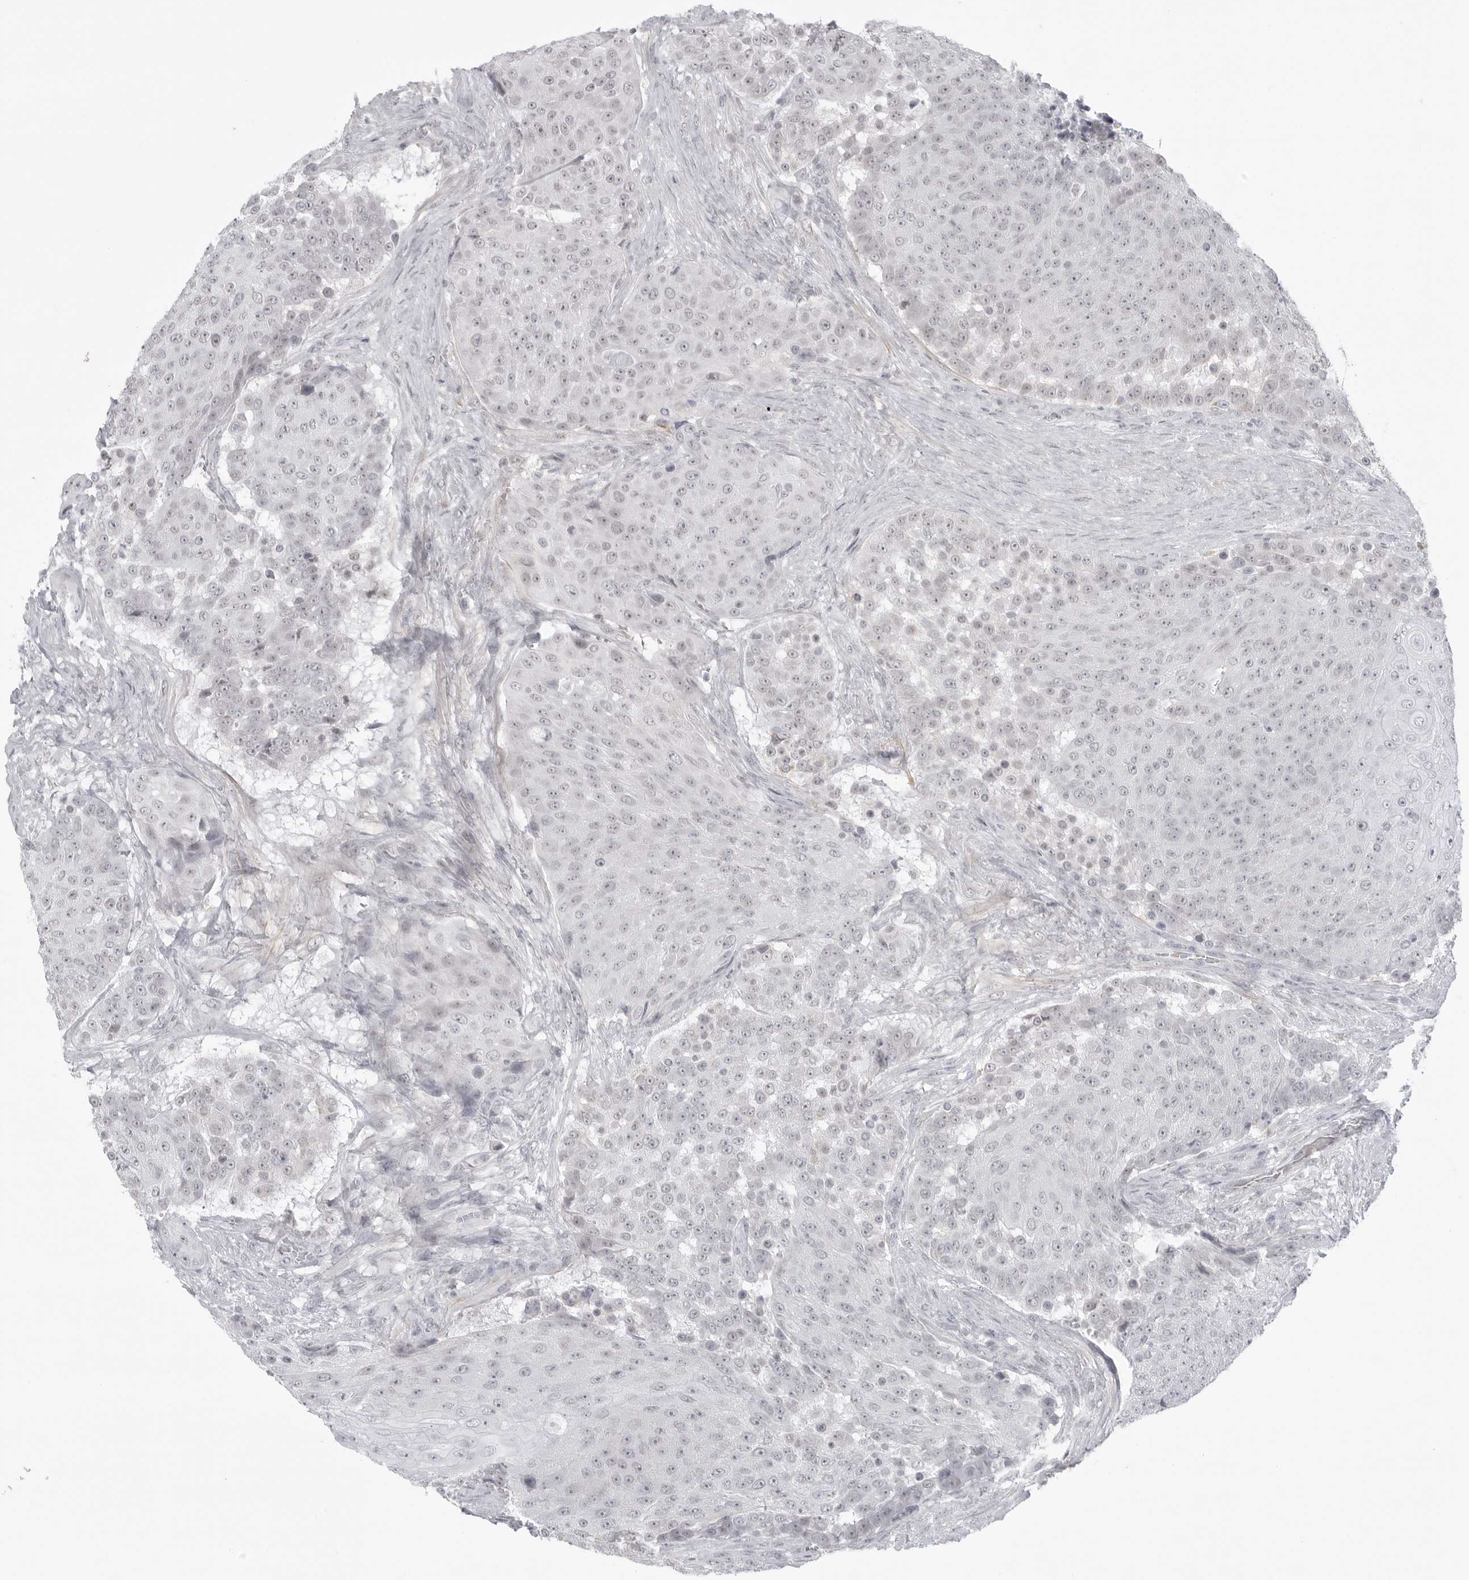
{"staining": {"intensity": "negative", "quantity": "none", "location": "none"}, "tissue": "urothelial cancer", "cell_type": "Tumor cells", "image_type": "cancer", "snomed": [{"axis": "morphology", "description": "Urothelial carcinoma, High grade"}, {"axis": "topography", "description": "Urinary bladder"}], "caption": "Histopathology image shows no significant protein positivity in tumor cells of urothelial cancer.", "gene": "TCTN3", "patient": {"sex": "female", "age": 63}}